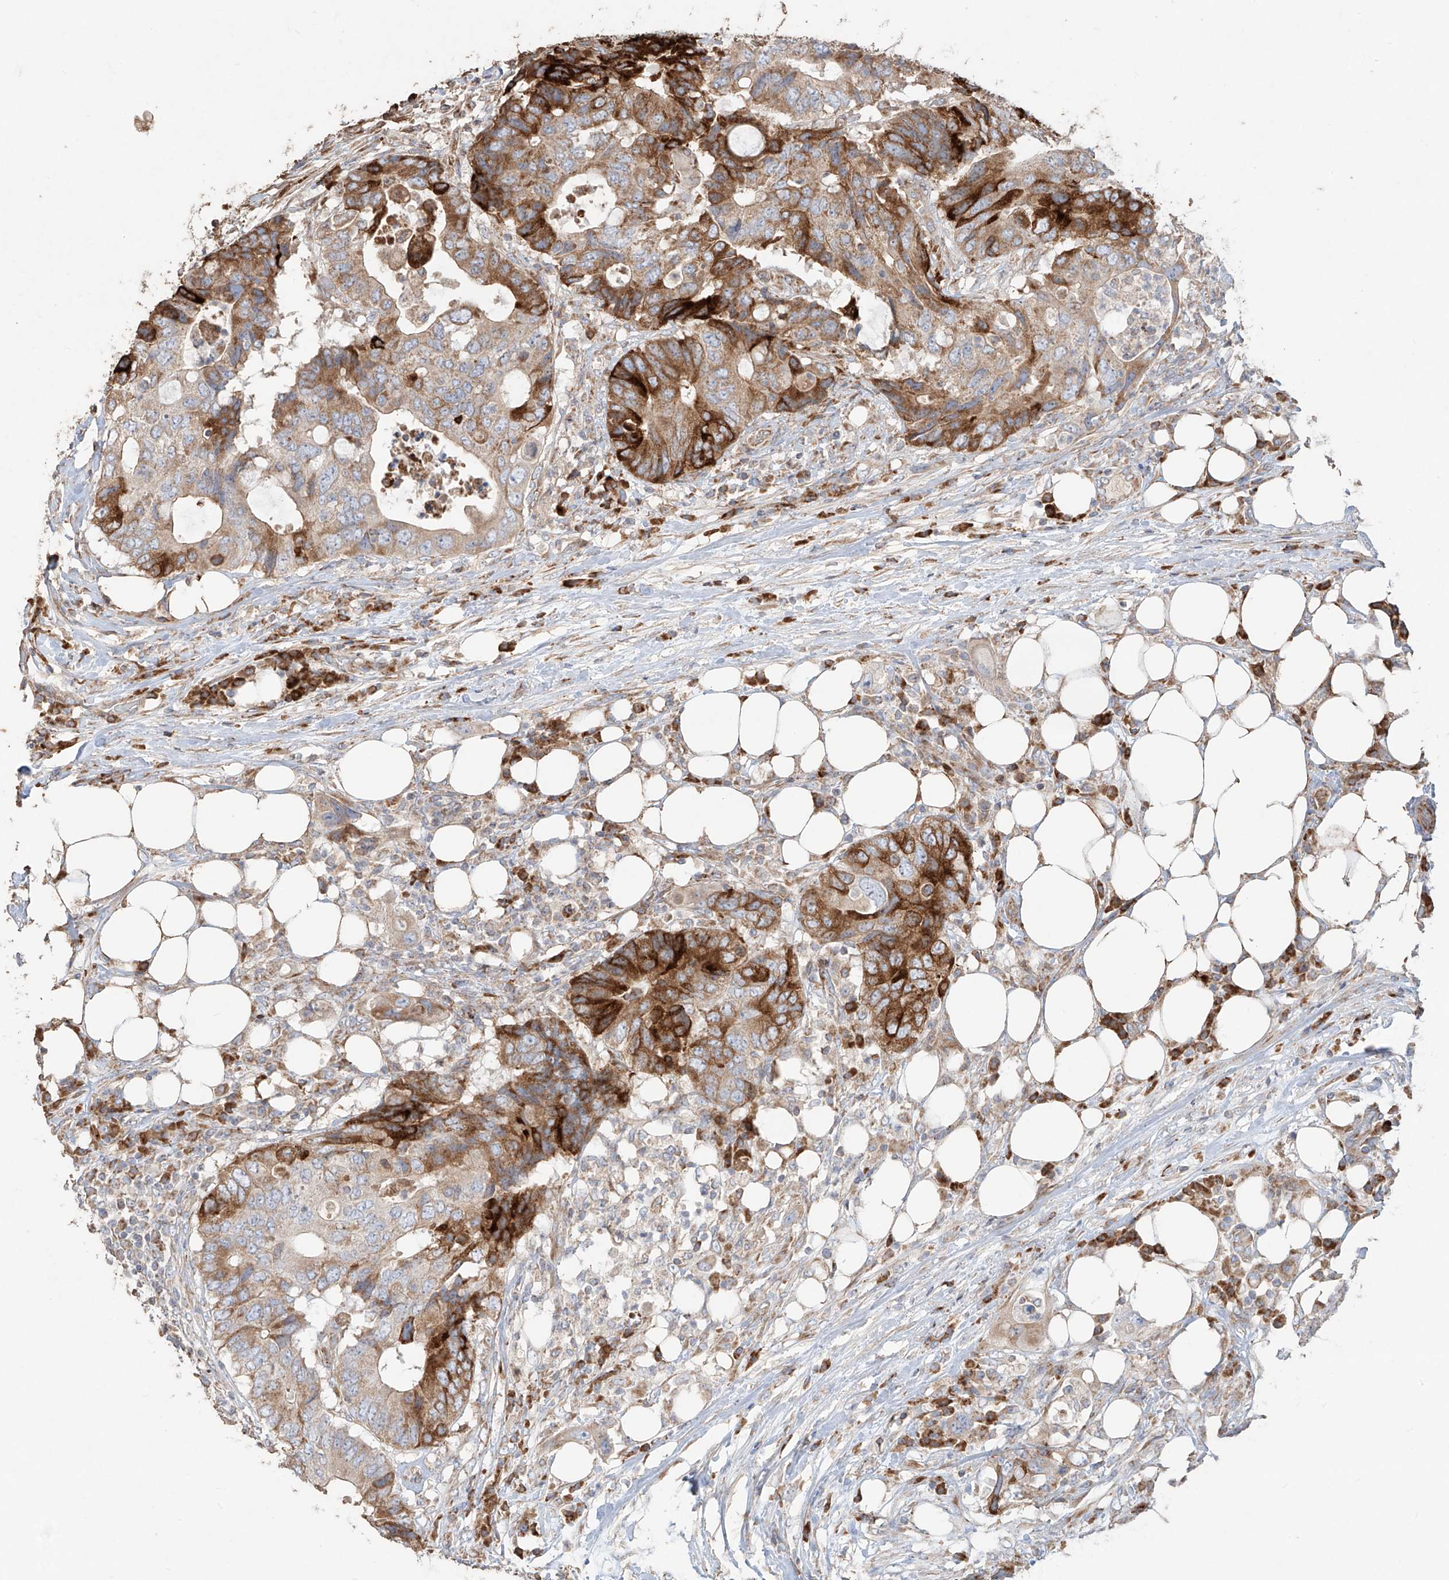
{"staining": {"intensity": "strong", "quantity": ">75%", "location": "cytoplasmic/membranous"}, "tissue": "colorectal cancer", "cell_type": "Tumor cells", "image_type": "cancer", "snomed": [{"axis": "morphology", "description": "Adenocarcinoma, NOS"}, {"axis": "topography", "description": "Colon"}], "caption": "Tumor cells reveal high levels of strong cytoplasmic/membranous expression in approximately >75% of cells in human adenocarcinoma (colorectal).", "gene": "COLGALT2", "patient": {"sex": "male", "age": 71}}